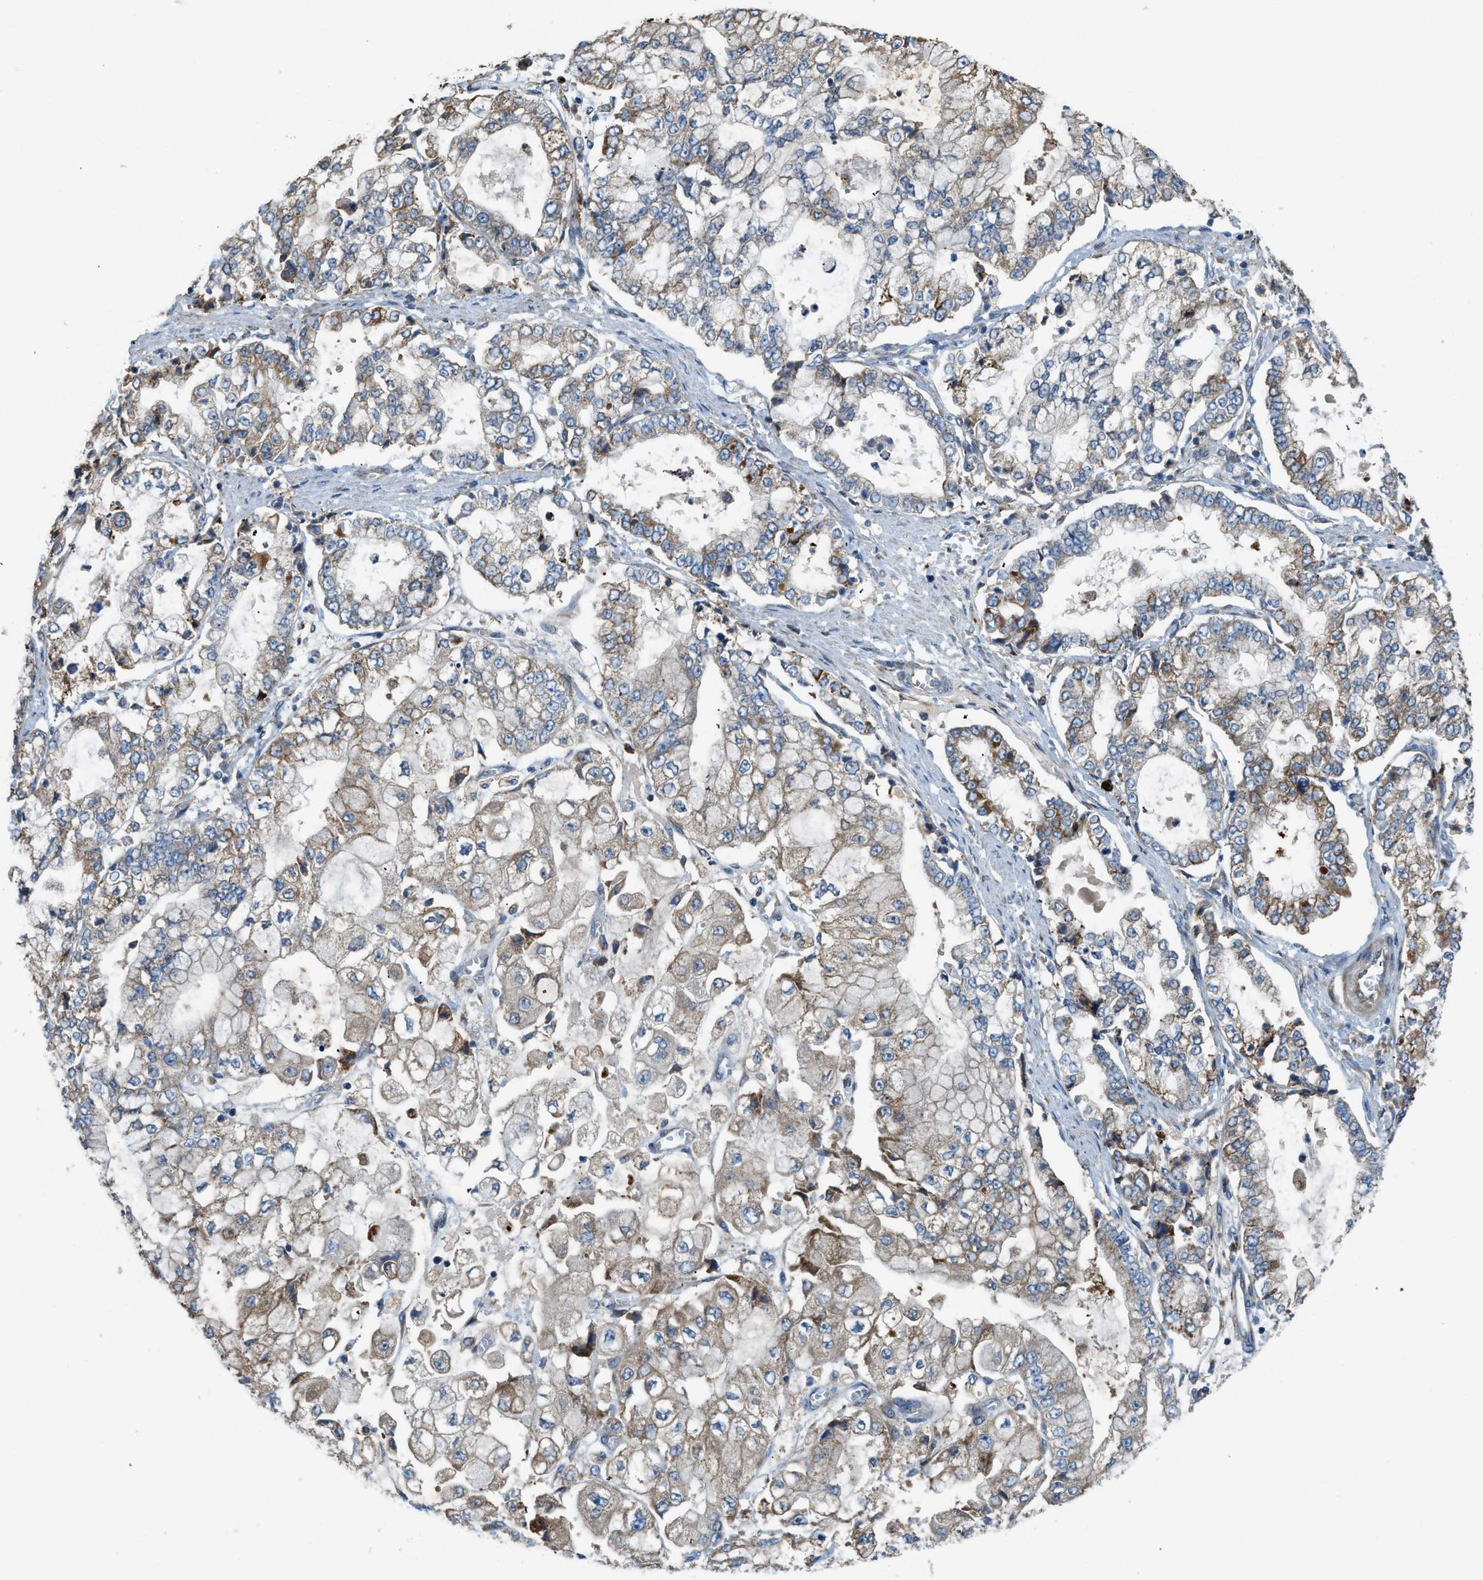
{"staining": {"intensity": "moderate", "quantity": ">75%", "location": "cytoplasmic/membranous"}, "tissue": "stomach cancer", "cell_type": "Tumor cells", "image_type": "cancer", "snomed": [{"axis": "morphology", "description": "Adenocarcinoma, NOS"}, {"axis": "topography", "description": "Stomach"}], "caption": "IHC of adenocarcinoma (stomach) exhibits medium levels of moderate cytoplasmic/membranous expression in about >75% of tumor cells.", "gene": "TMEM68", "patient": {"sex": "male", "age": 76}}